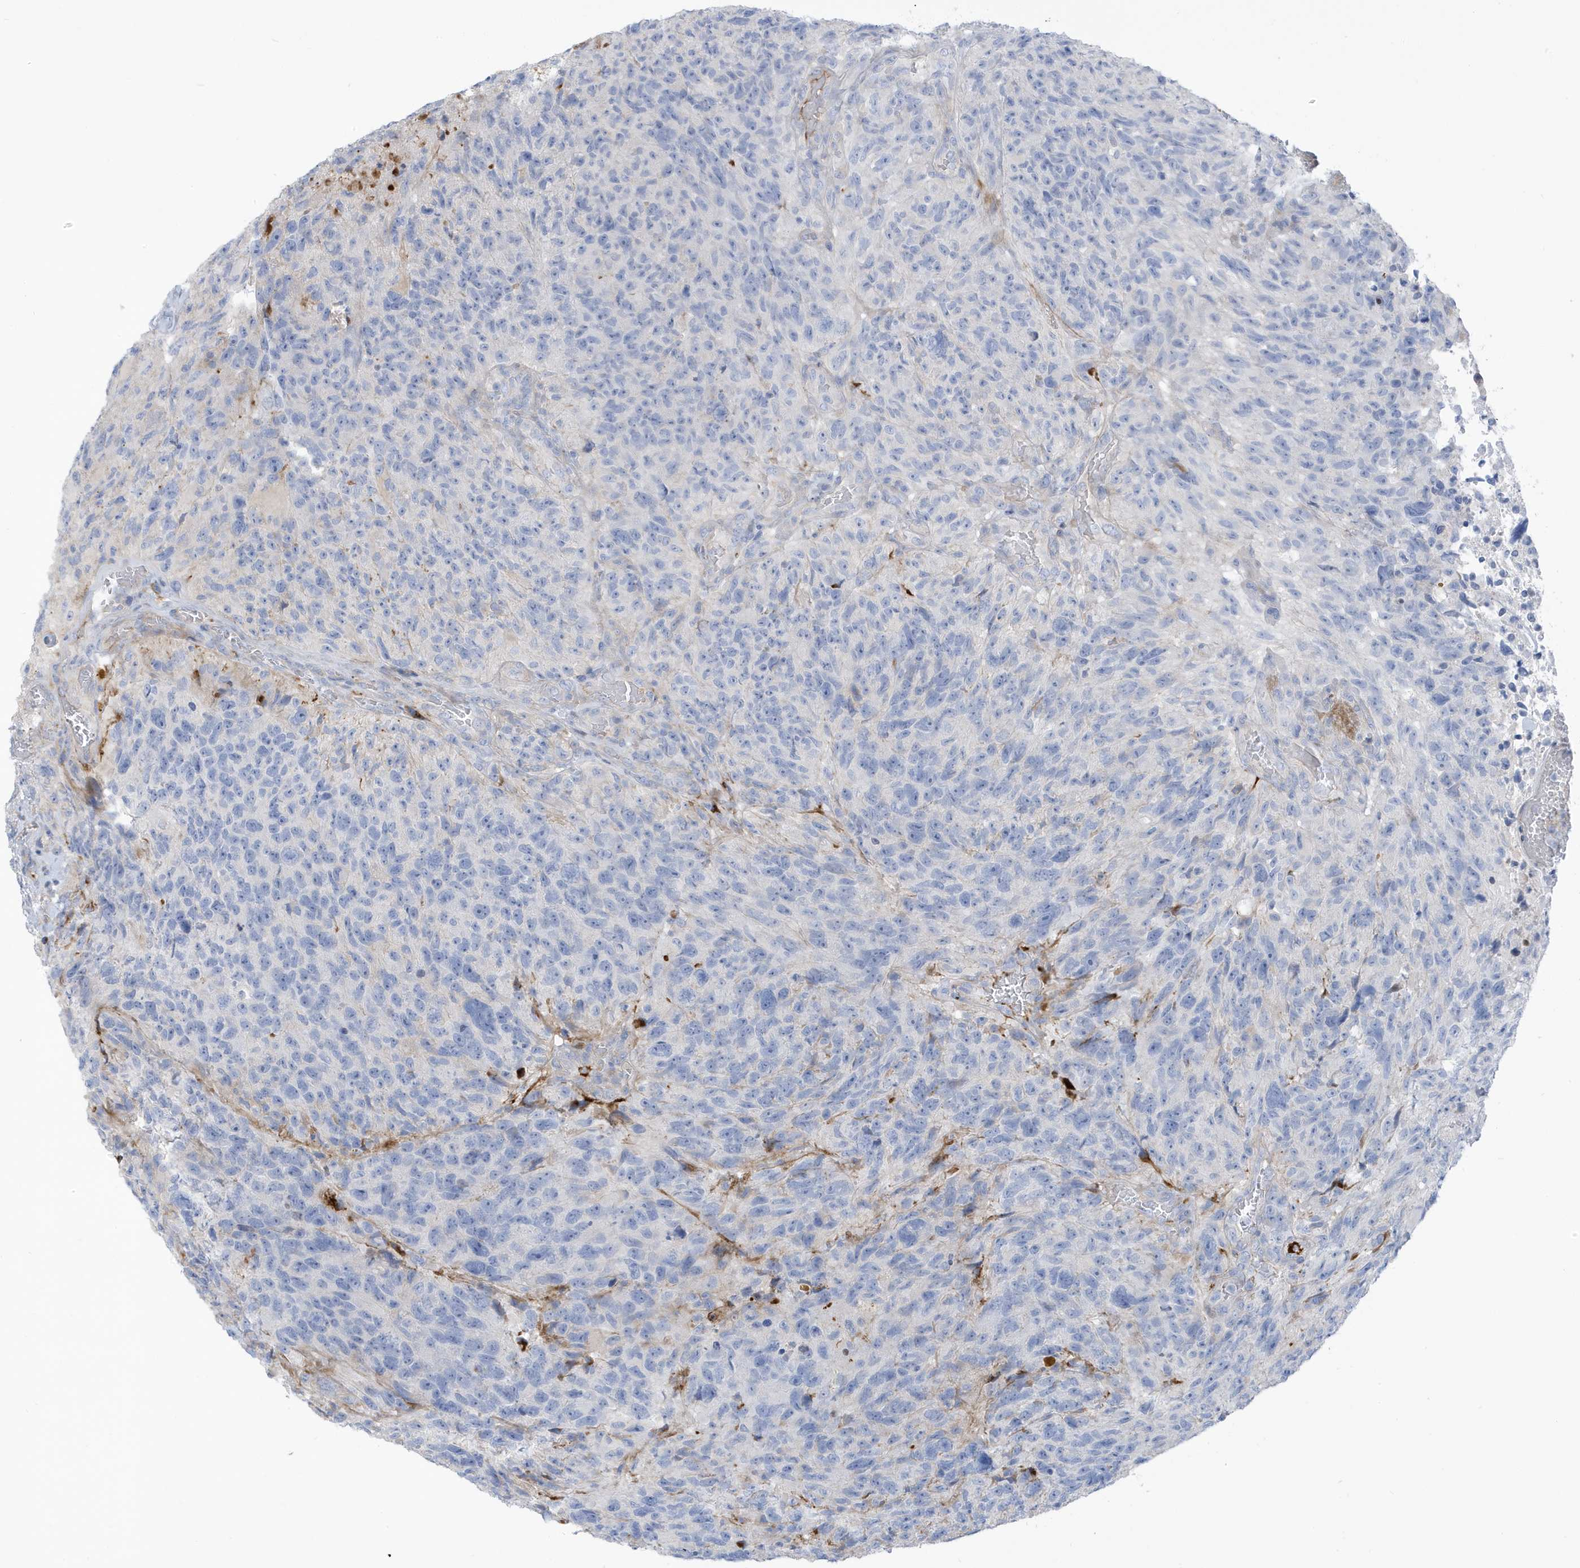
{"staining": {"intensity": "negative", "quantity": "none", "location": "none"}, "tissue": "glioma", "cell_type": "Tumor cells", "image_type": "cancer", "snomed": [{"axis": "morphology", "description": "Glioma, malignant, High grade"}, {"axis": "topography", "description": "Brain"}], "caption": "Tumor cells show no significant protein expression in malignant glioma (high-grade).", "gene": "ATP13A5", "patient": {"sex": "male", "age": 69}}